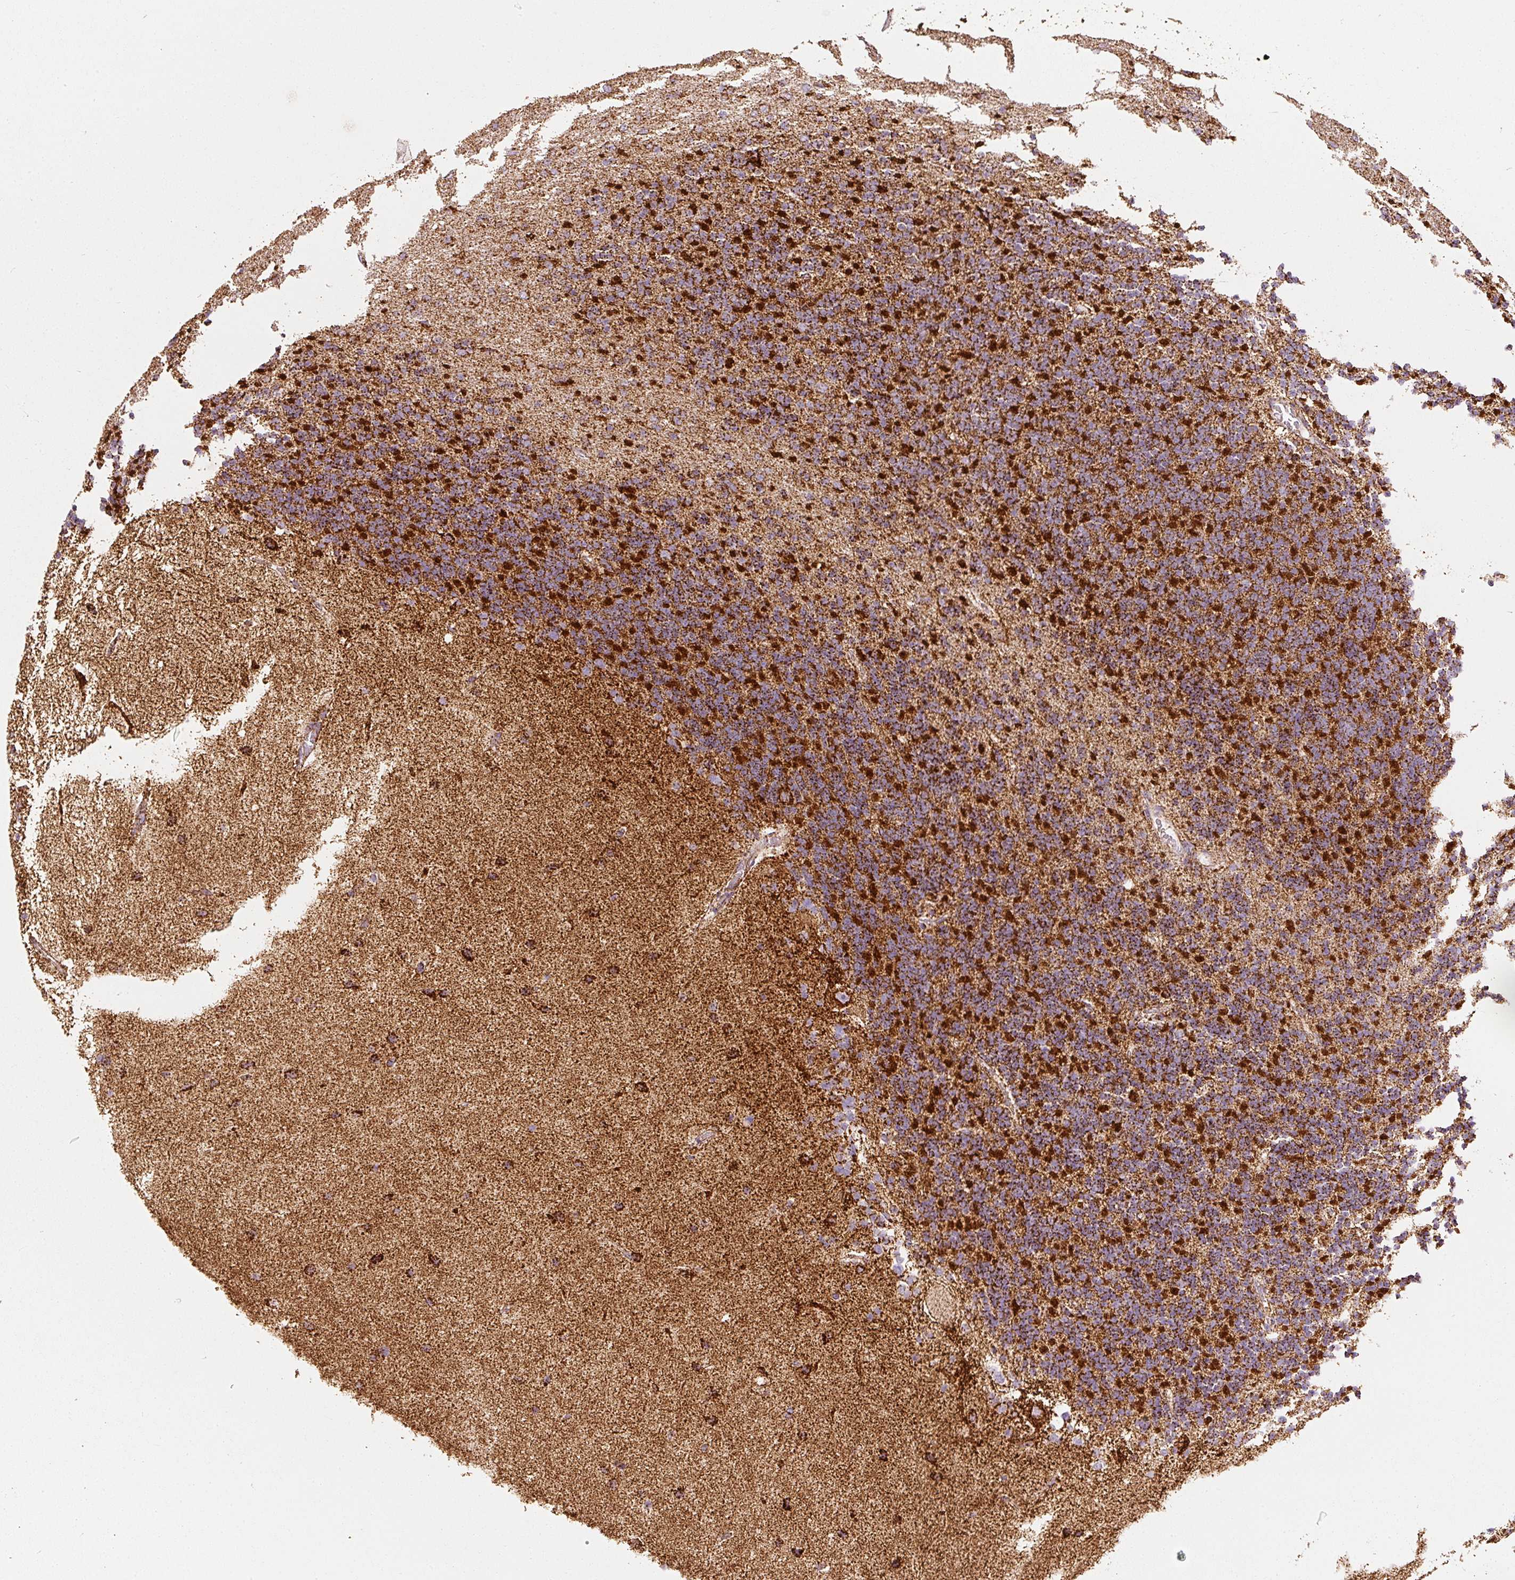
{"staining": {"intensity": "strong", "quantity": ">75%", "location": "cytoplasmic/membranous"}, "tissue": "cerebellum", "cell_type": "Cells in granular layer", "image_type": "normal", "snomed": [{"axis": "morphology", "description": "Normal tissue, NOS"}, {"axis": "topography", "description": "Cerebellum"}], "caption": "This histopathology image exhibits immunohistochemistry staining of normal cerebellum, with high strong cytoplasmic/membranous expression in about >75% of cells in granular layer.", "gene": "UQCRC1", "patient": {"sex": "female", "age": 29}}